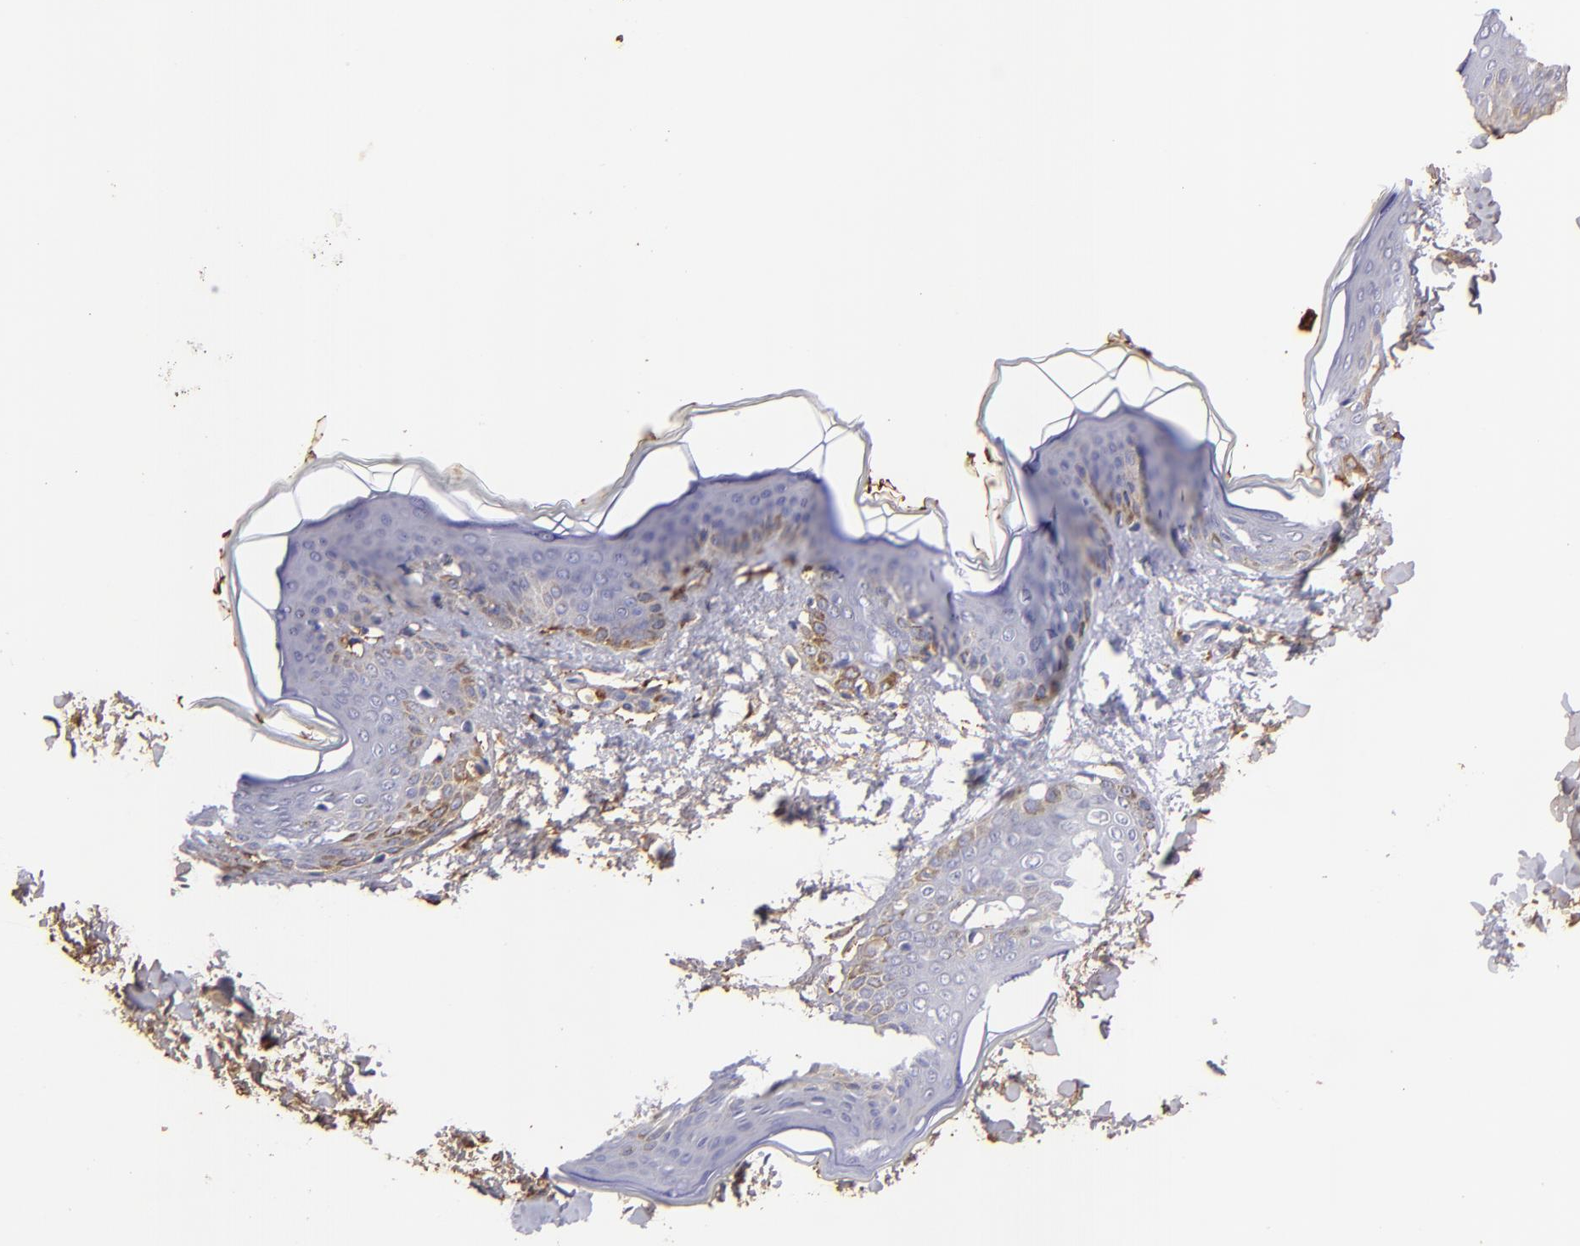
{"staining": {"intensity": "moderate", "quantity": ">75%", "location": "cytoplasmic/membranous"}, "tissue": "skin", "cell_type": "Fibroblasts", "image_type": "normal", "snomed": [{"axis": "morphology", "description": "Normal tissue, NOS"}, {"axis": "topography", "description": "Skin"}], "caption": "Normal skin was stained to show a protein in brown. There is medium levels of moderate cytoplasmic/membranous staining in about >75% of fibroblasts.", "gene": "FGB", "patient": {"sex": "female", "age": 17}}